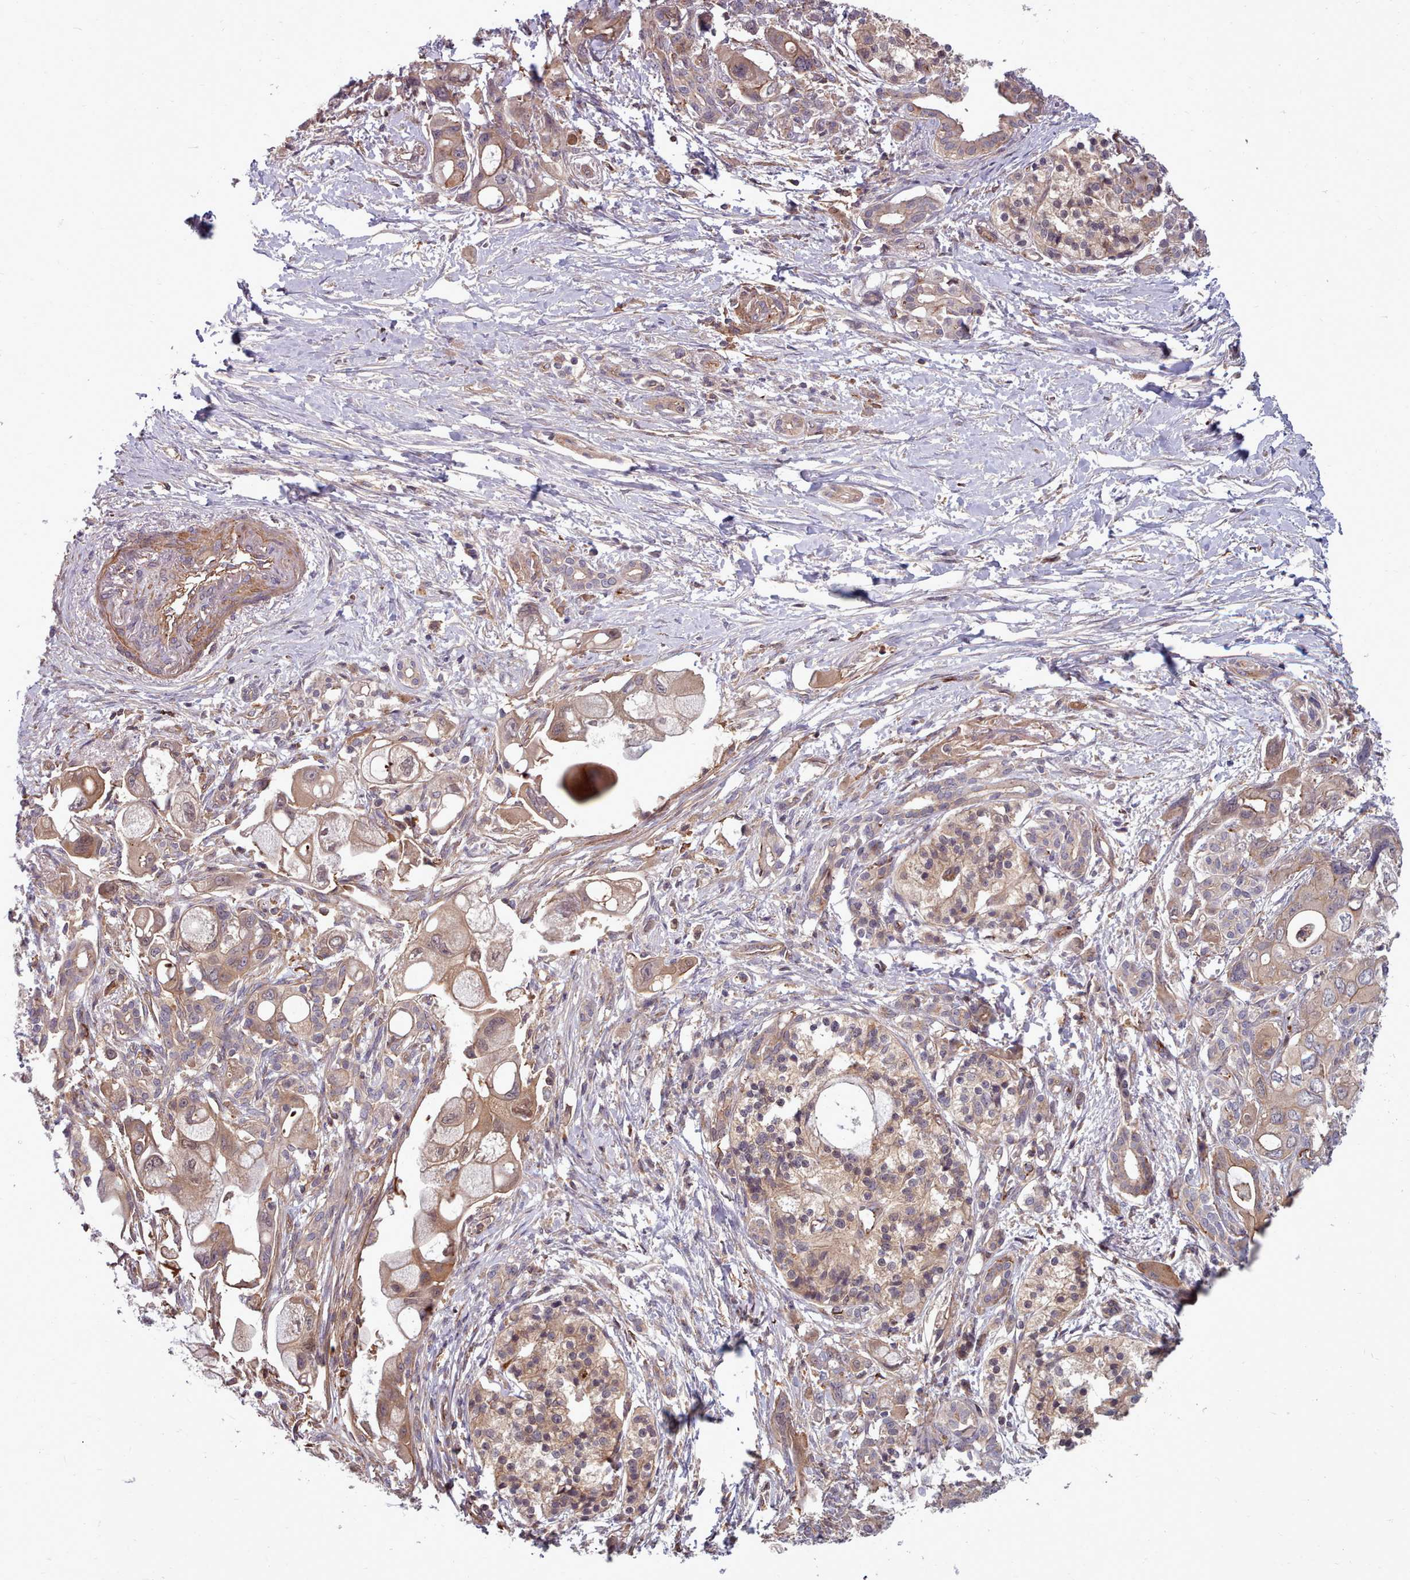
{"staining": {"intensity": "moderate", "quantity": ">75%", "location": "cytoplasmic/membranous"}, "tissue": "pancreatic cancer", "cell_type": "Tumor cells", "image_type": "cancer", "snomed": [{"axis": "morphology", "description": "Adenocarcinoma, NOS"}, {"axis": "topography", "description": "Pancreas"}], "caption": "Protein analysis of pancreatic cancer tissue exhibits moderate cytoplasmic/membranous expression in about >75% of tumor cells. The staining is performed using DAB (3,3'-diaminobenzidine) brown chromogen to label protein expression. The nuclei are counter-stained blue using hematoxylin.", "gene": "STUB1", "patient": {"sex": "male", "age": 68}}